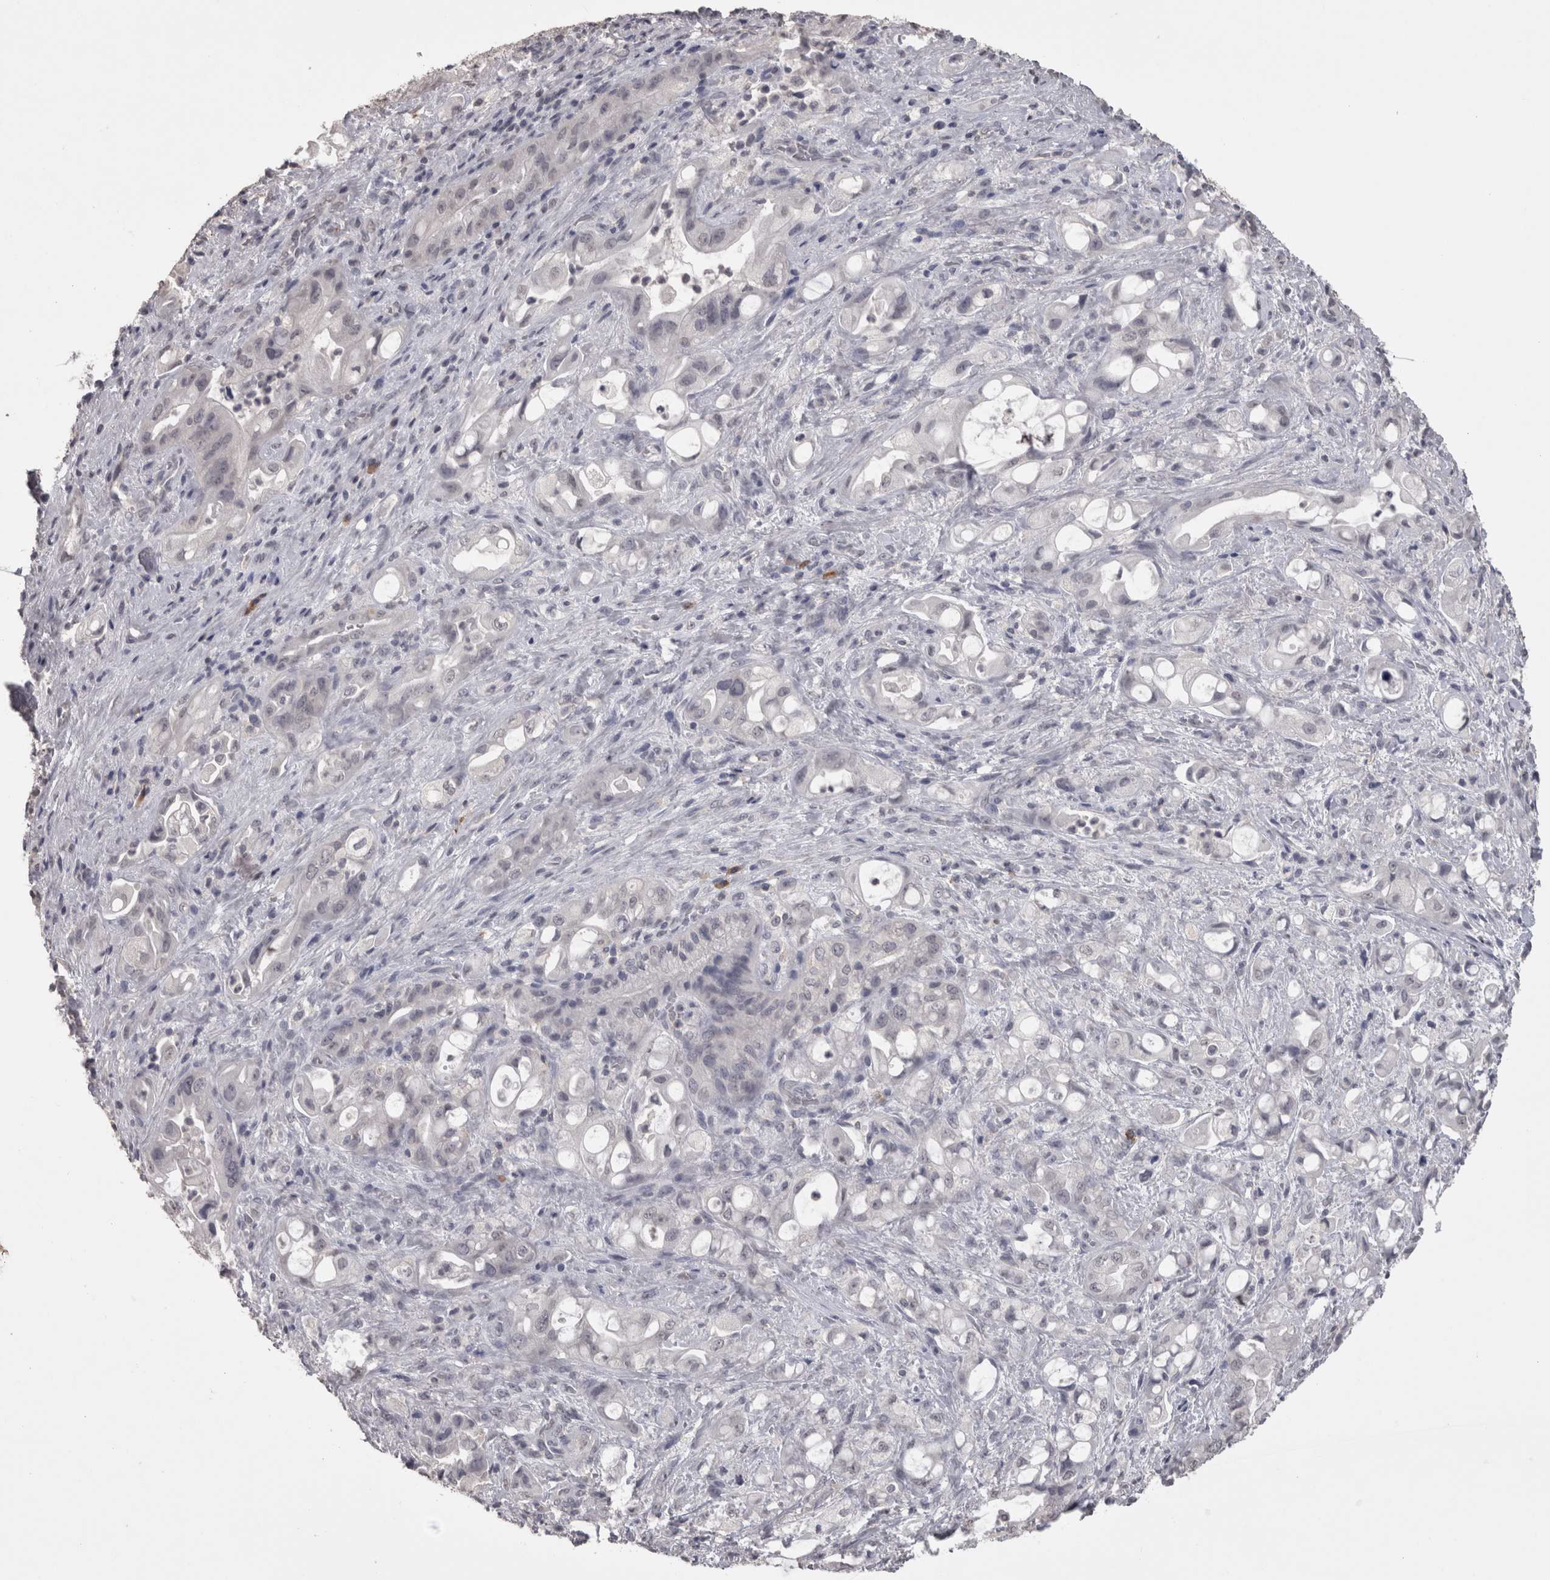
{"staining": {"intensity": "negative", "quantity": "none", "location": "none"}, "tissue": "pancreatic cancer", "cell_type": "Tumor cells", "image_type": "cancer", "snomed": [{"axis": "morphology", "description": "Adenocarcinoma, NOS"}, {"axis": "topography", "description": "Pancreas"}], "caption": "There is no significant expression in tumor cells of adenocarcinoma (pancreatic).", "gene": "LAX1", "patient": {"sex": "male", "age": 79}}